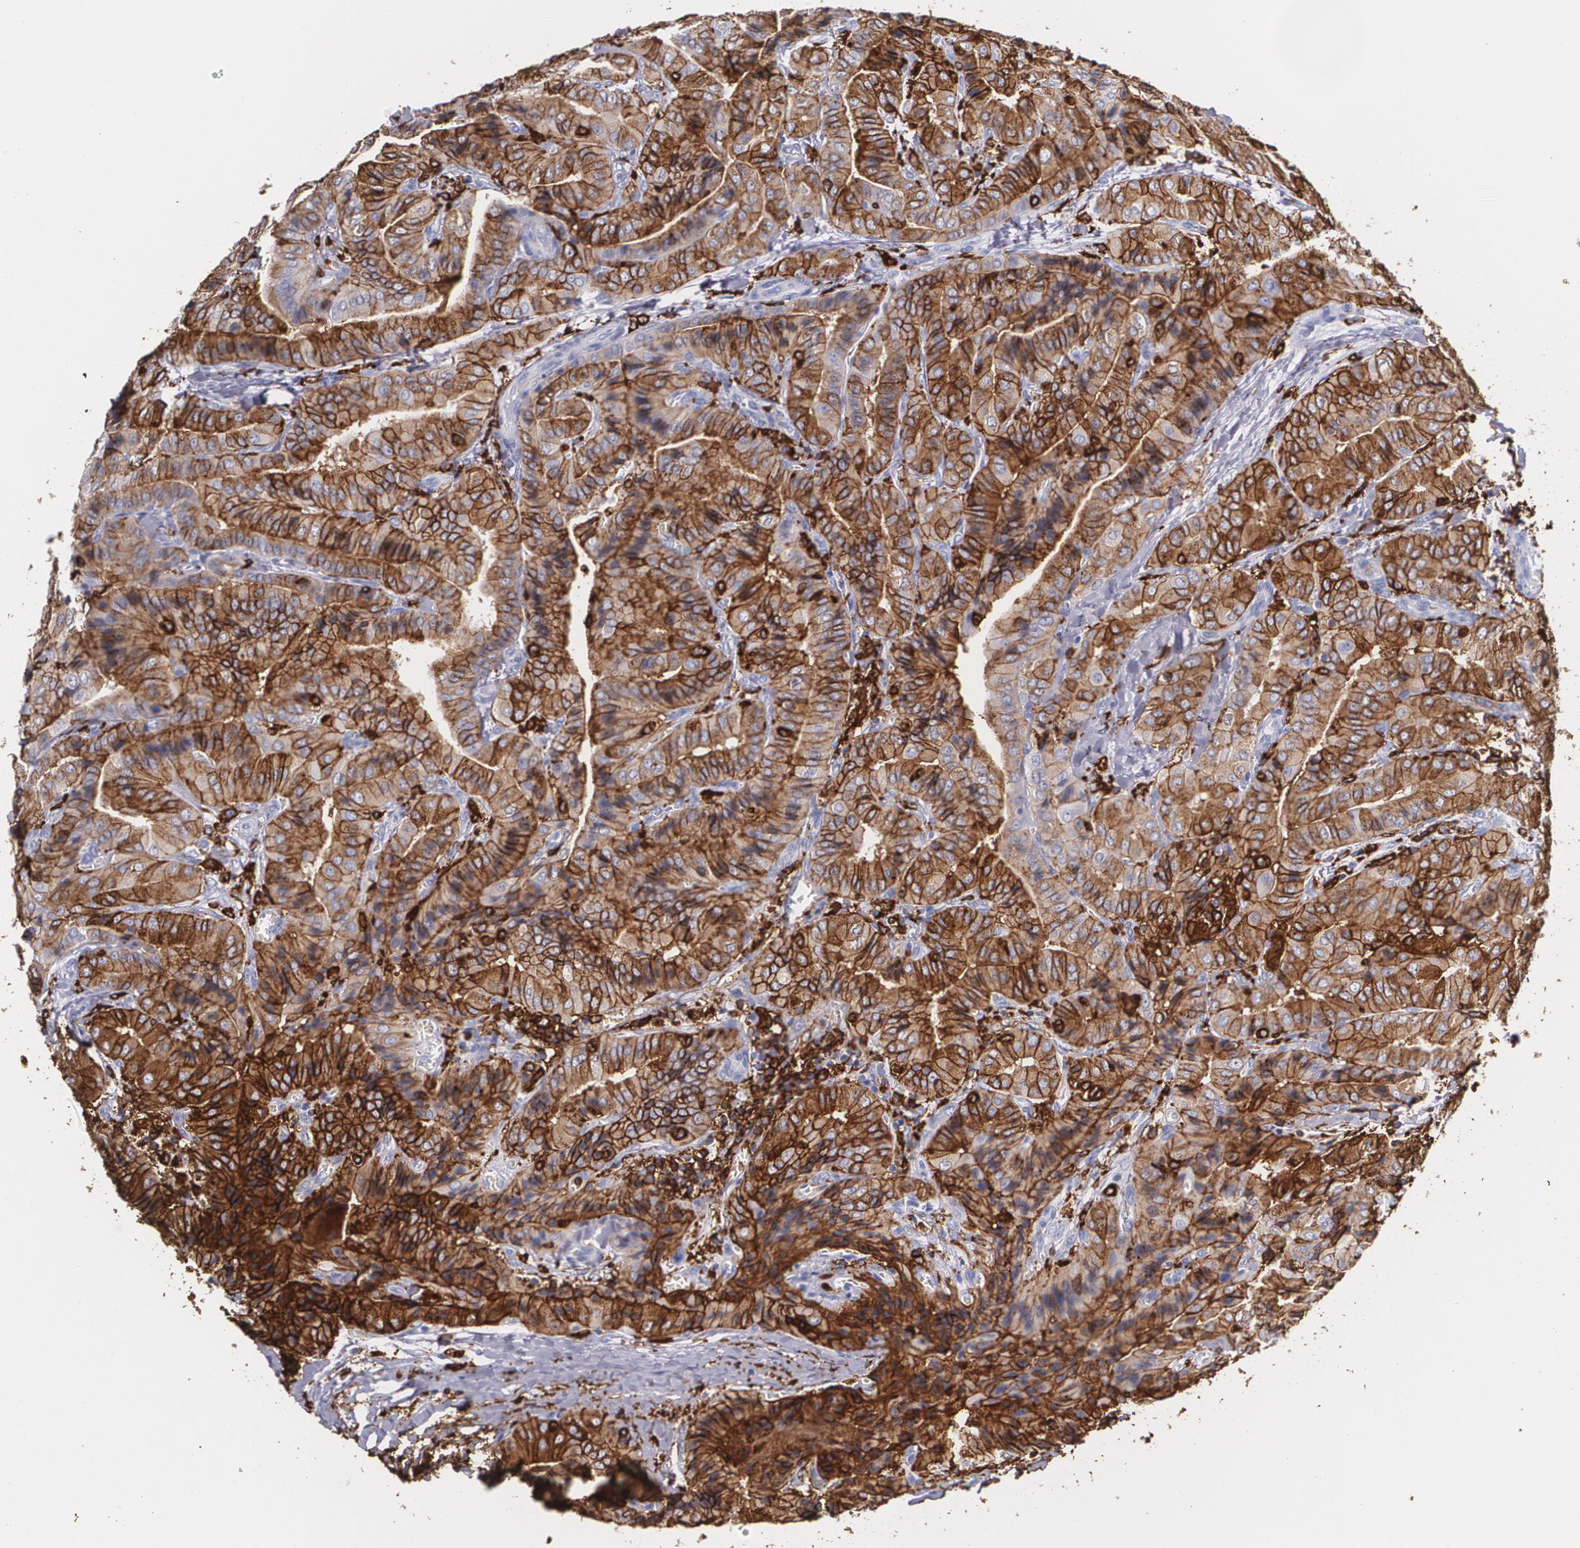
{"staining": {"intensity": "moderate", "quantity": ">75%", "location": "cytoplasmic/membranous"}, "tissue": "thyroid cancer", "cell_type": "Tumor cells", "image_type": "cancer", "snomed": [{"axis": "morphology", "description": "Papillary adenocarcinoma, NOS"}, {"axis": "topography", "description": "Thyroid gland"}], "caption": "Protein expression analysis of thyroid papillary adenocarcinoma shows moderate cytoplasmic/membranous expression in about >75% of tumor cells.", "gene": "HLA-DRA", "patient": {"sex": "female", "age": 71}}